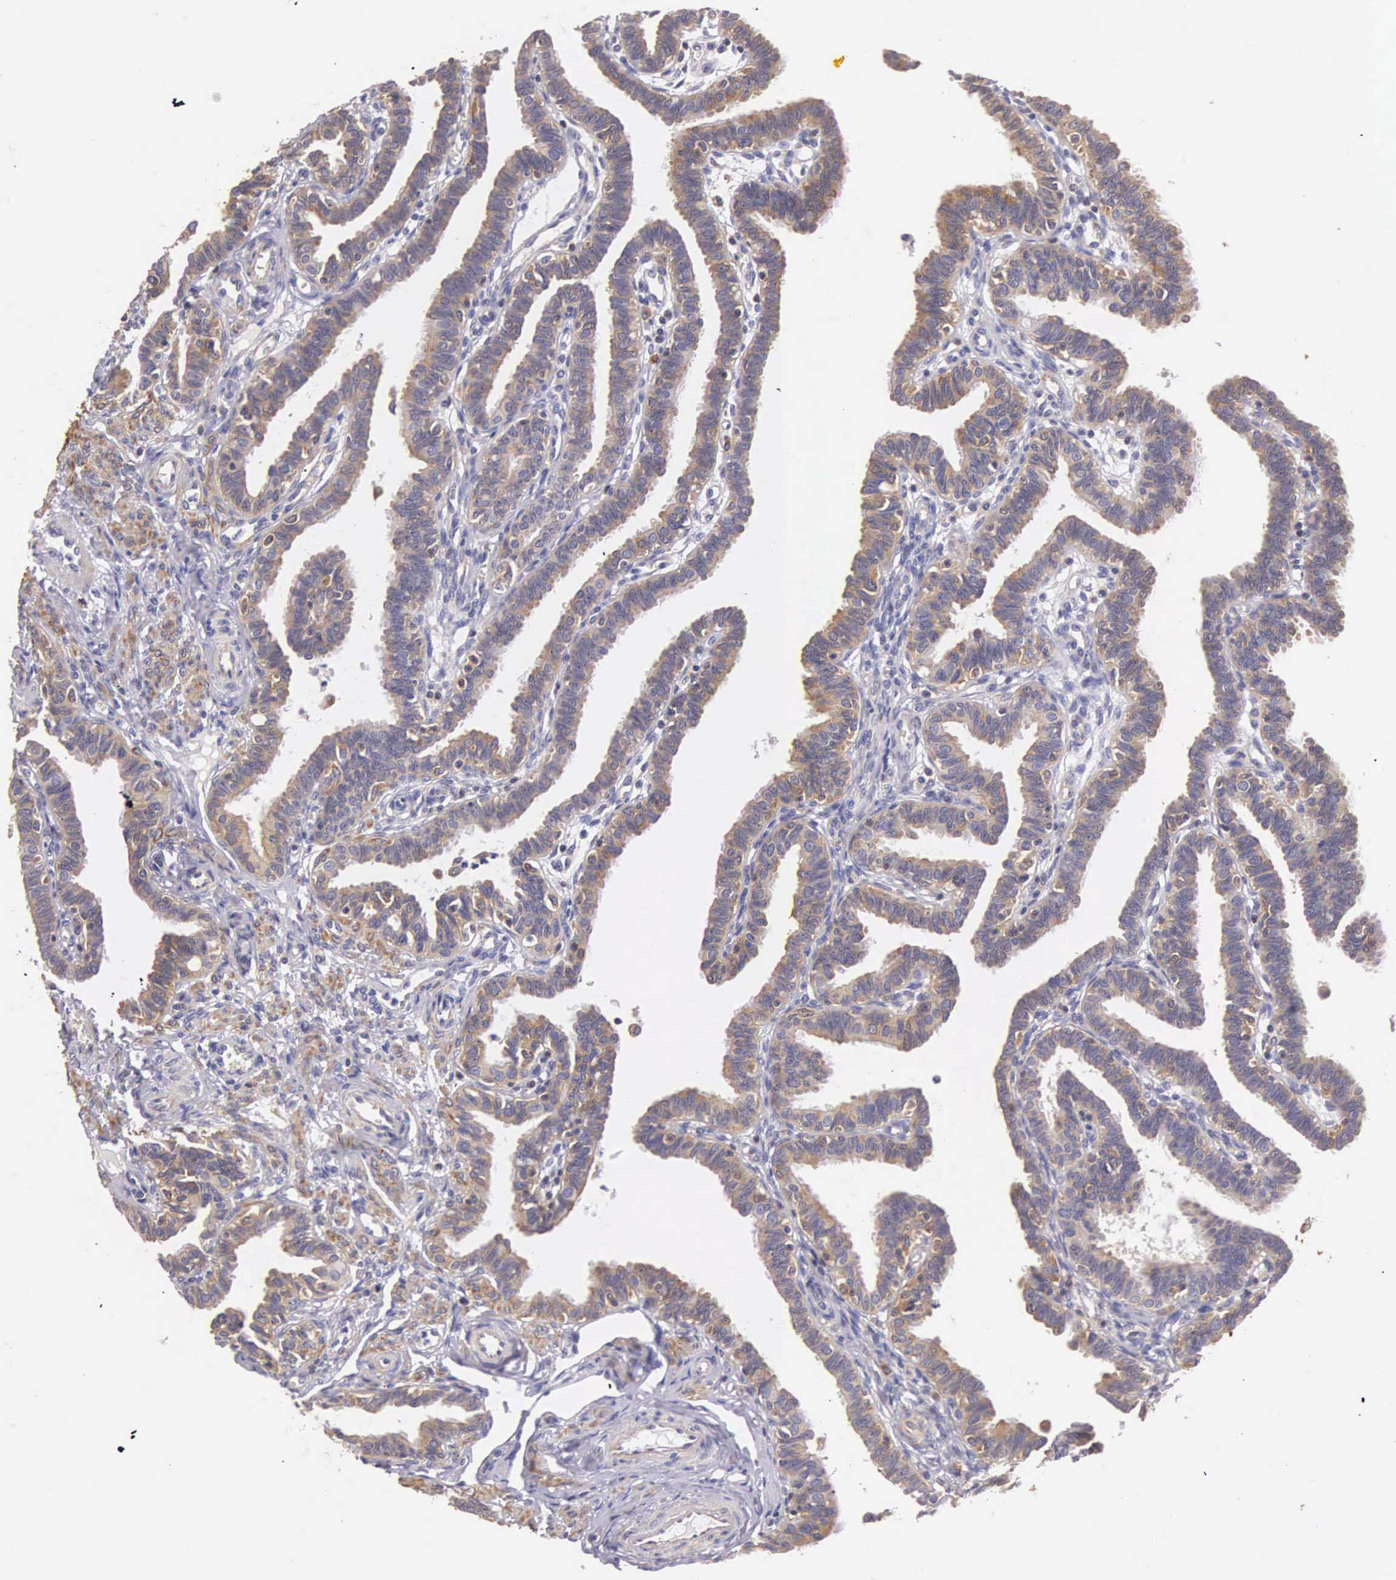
{"staining": {"intensity": "moderate", "quantity": "25%-75%", "location": "cytoplasmic/membranous"}, "tissue": "fallopian tube", "cell_type": "Glandular cells", "image_type": "normal", "snomed": [{"axis": "morphology", "description": "Normal tissue, NOS"}, {"axis": "topography", "description": "Fallopian tube"}], "caption": "Immunohistochemical staining of benign fallopian tube shows 25%-75% levels of moderate cytoplasmic/membranous protein positivity in approximately 25%-75% of glandular cells.", "gene": "OSBPL3", "patient": {"sex": "female", "age": 41}}